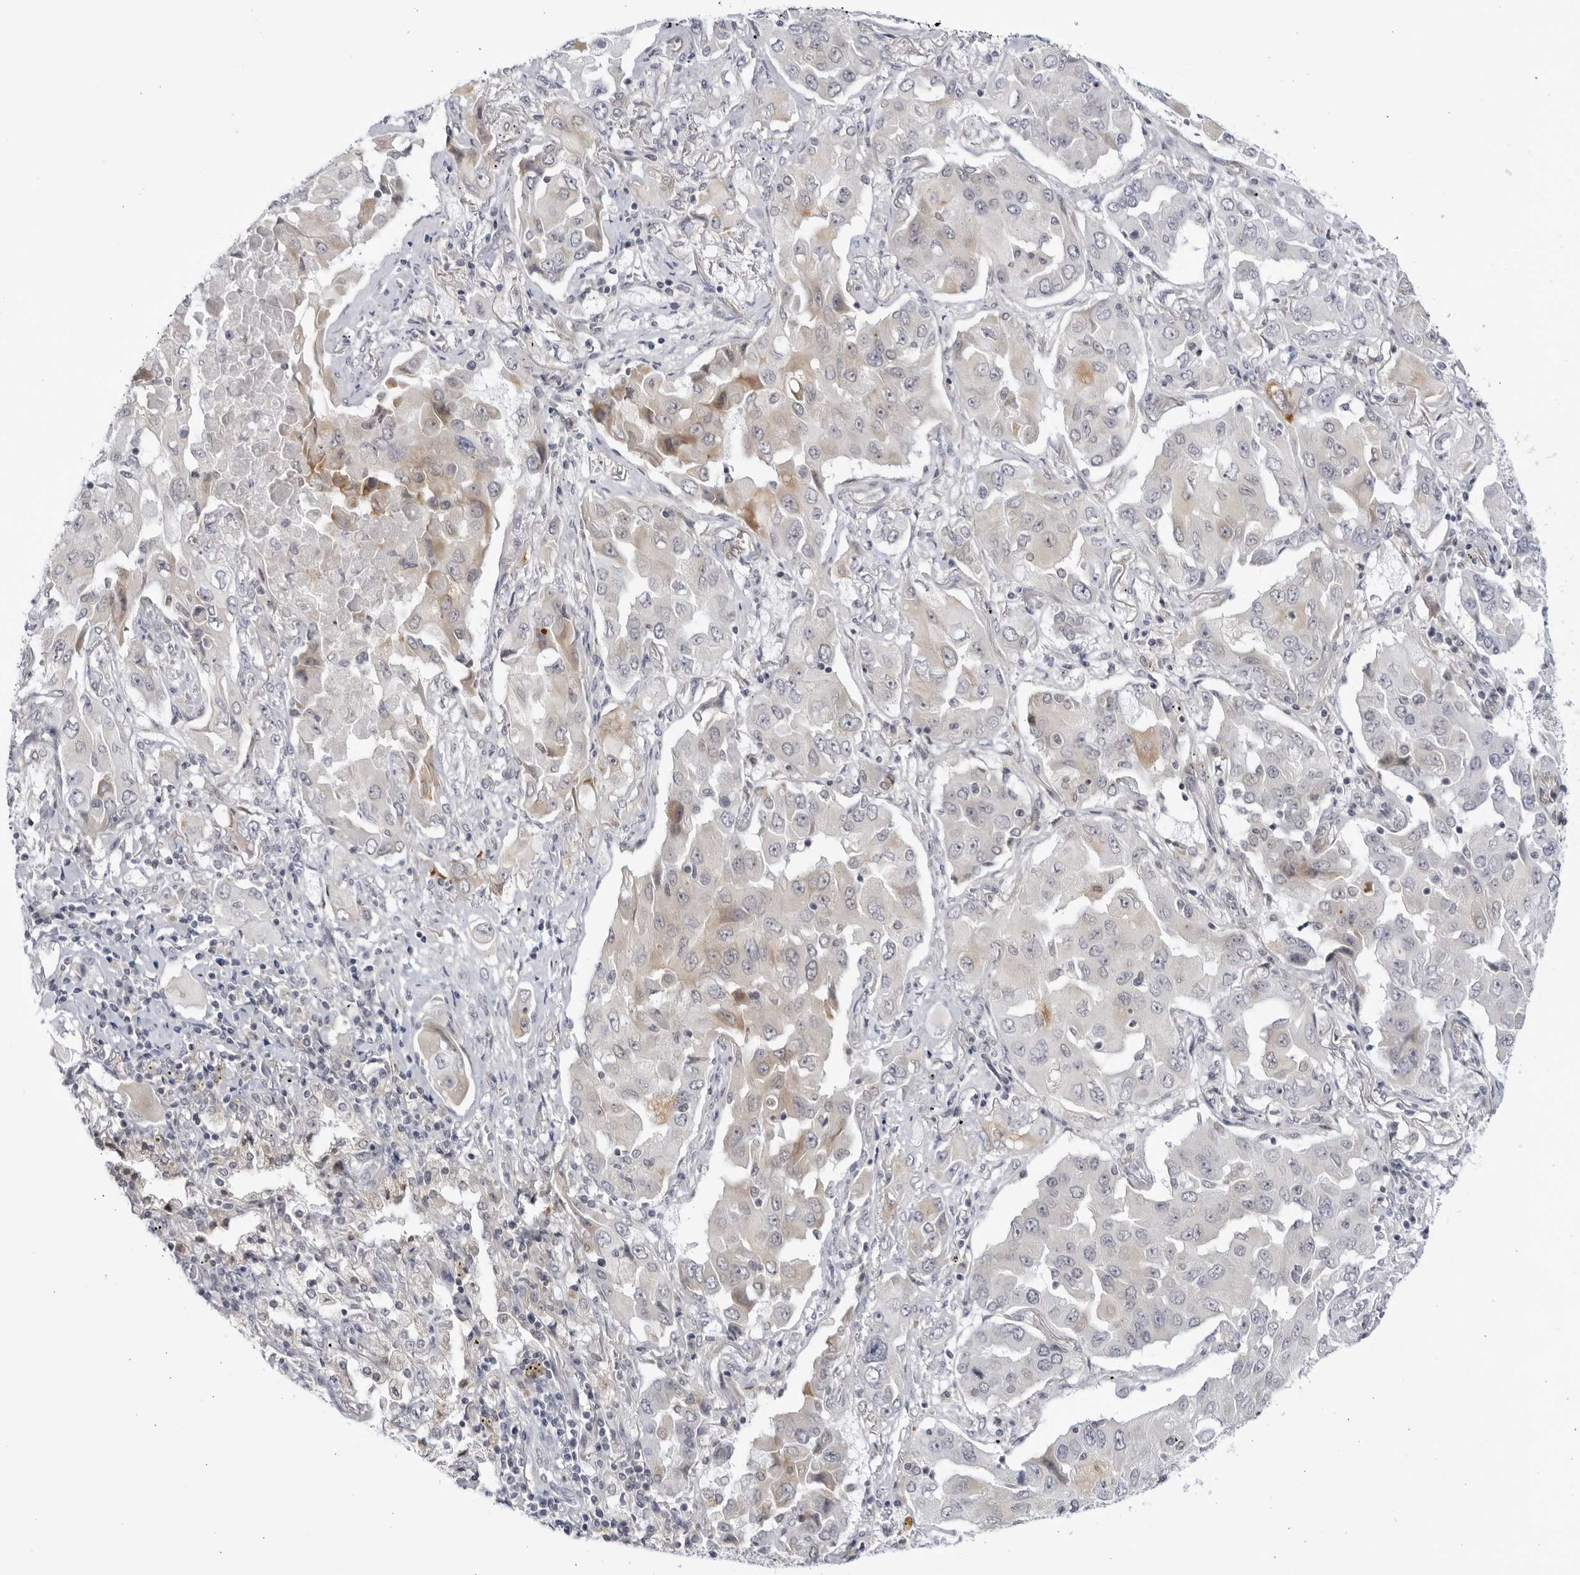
{"staining": {"intensity": "moderate", "quantity": "<25%", "location": "cytoplasmic/membranous"}, "tissue": "lung cancer", "cell_type": "Tumor cells", "image_type": "cancer", "snomed": [{"axis": "morphology", "description": "Adenocarcinoma, NOS"}, {"axis": "topography", "description": "Lung"}], "caption": "Brown immunohistochemical staining in human lung cancer (adenocarcinoma) demonstrates moderate cytoplasmic/membranous staining in about <25% of tumor cells. (DAB IHC with brightfield microscopy, high magnification).", "gene": "CNBD1", "patient": {"sex": "female", "age": 65}}